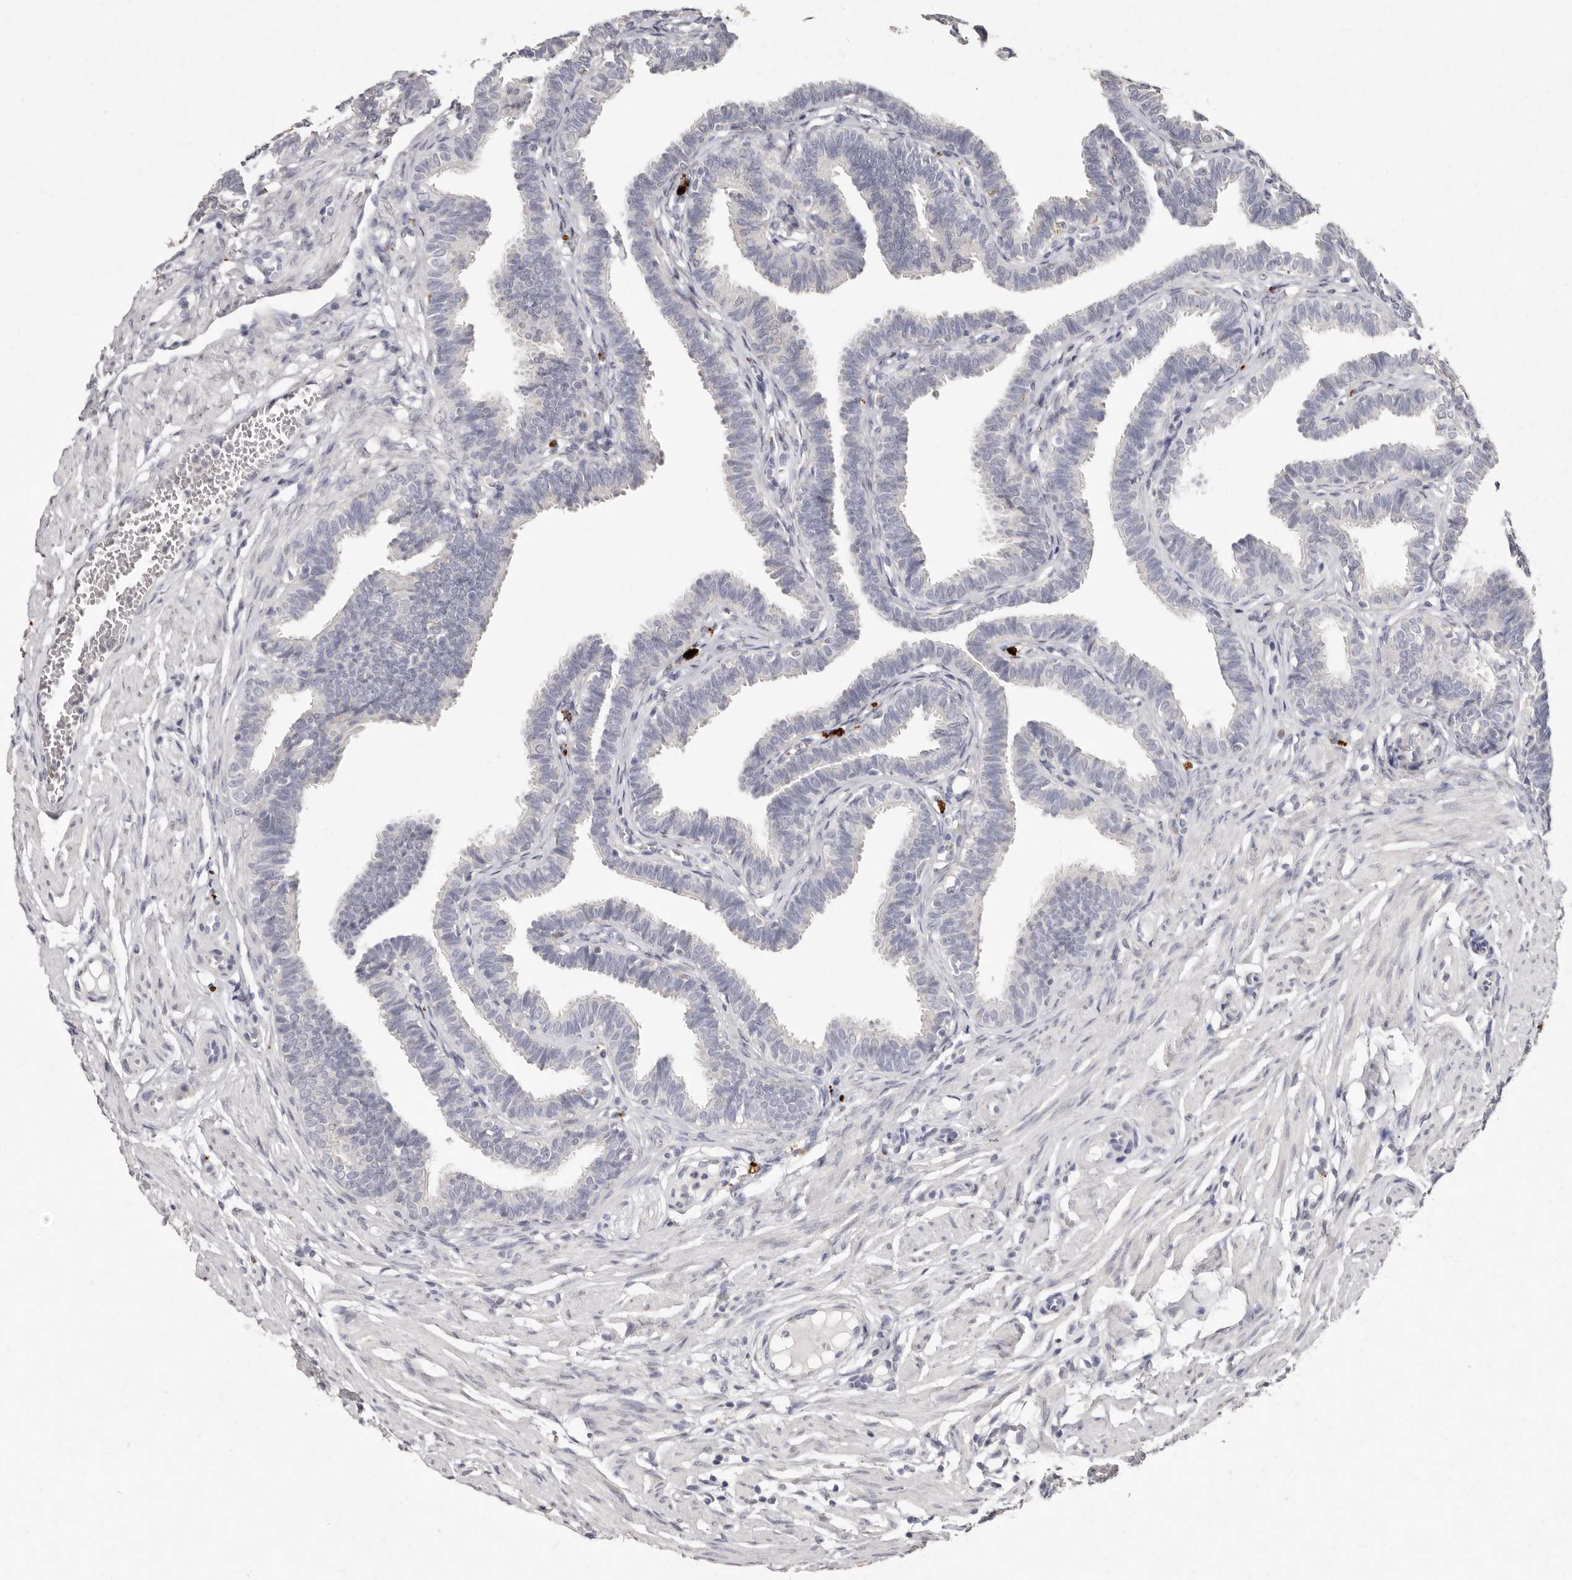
{"staining": {"intensity": "negative", "quantity": "none", "location": "none"}, "tissue": "fallopian tube", "cell_type": "Glandular cells", "image_type": "normal", "snomed": [{"axis": "morphology", "description": "Normal tissue, NOS"}, {"axis": "topography", "description": "Fallopian tube"}, {"axis": "topography", "description": "Ovary"}], "caption": "Immunohistochemistry of unremarkable human fallopian tube shows no staining in glandular cells.", "gene": "FAM185A", "patient": {"sex": "female", "age": 23}}